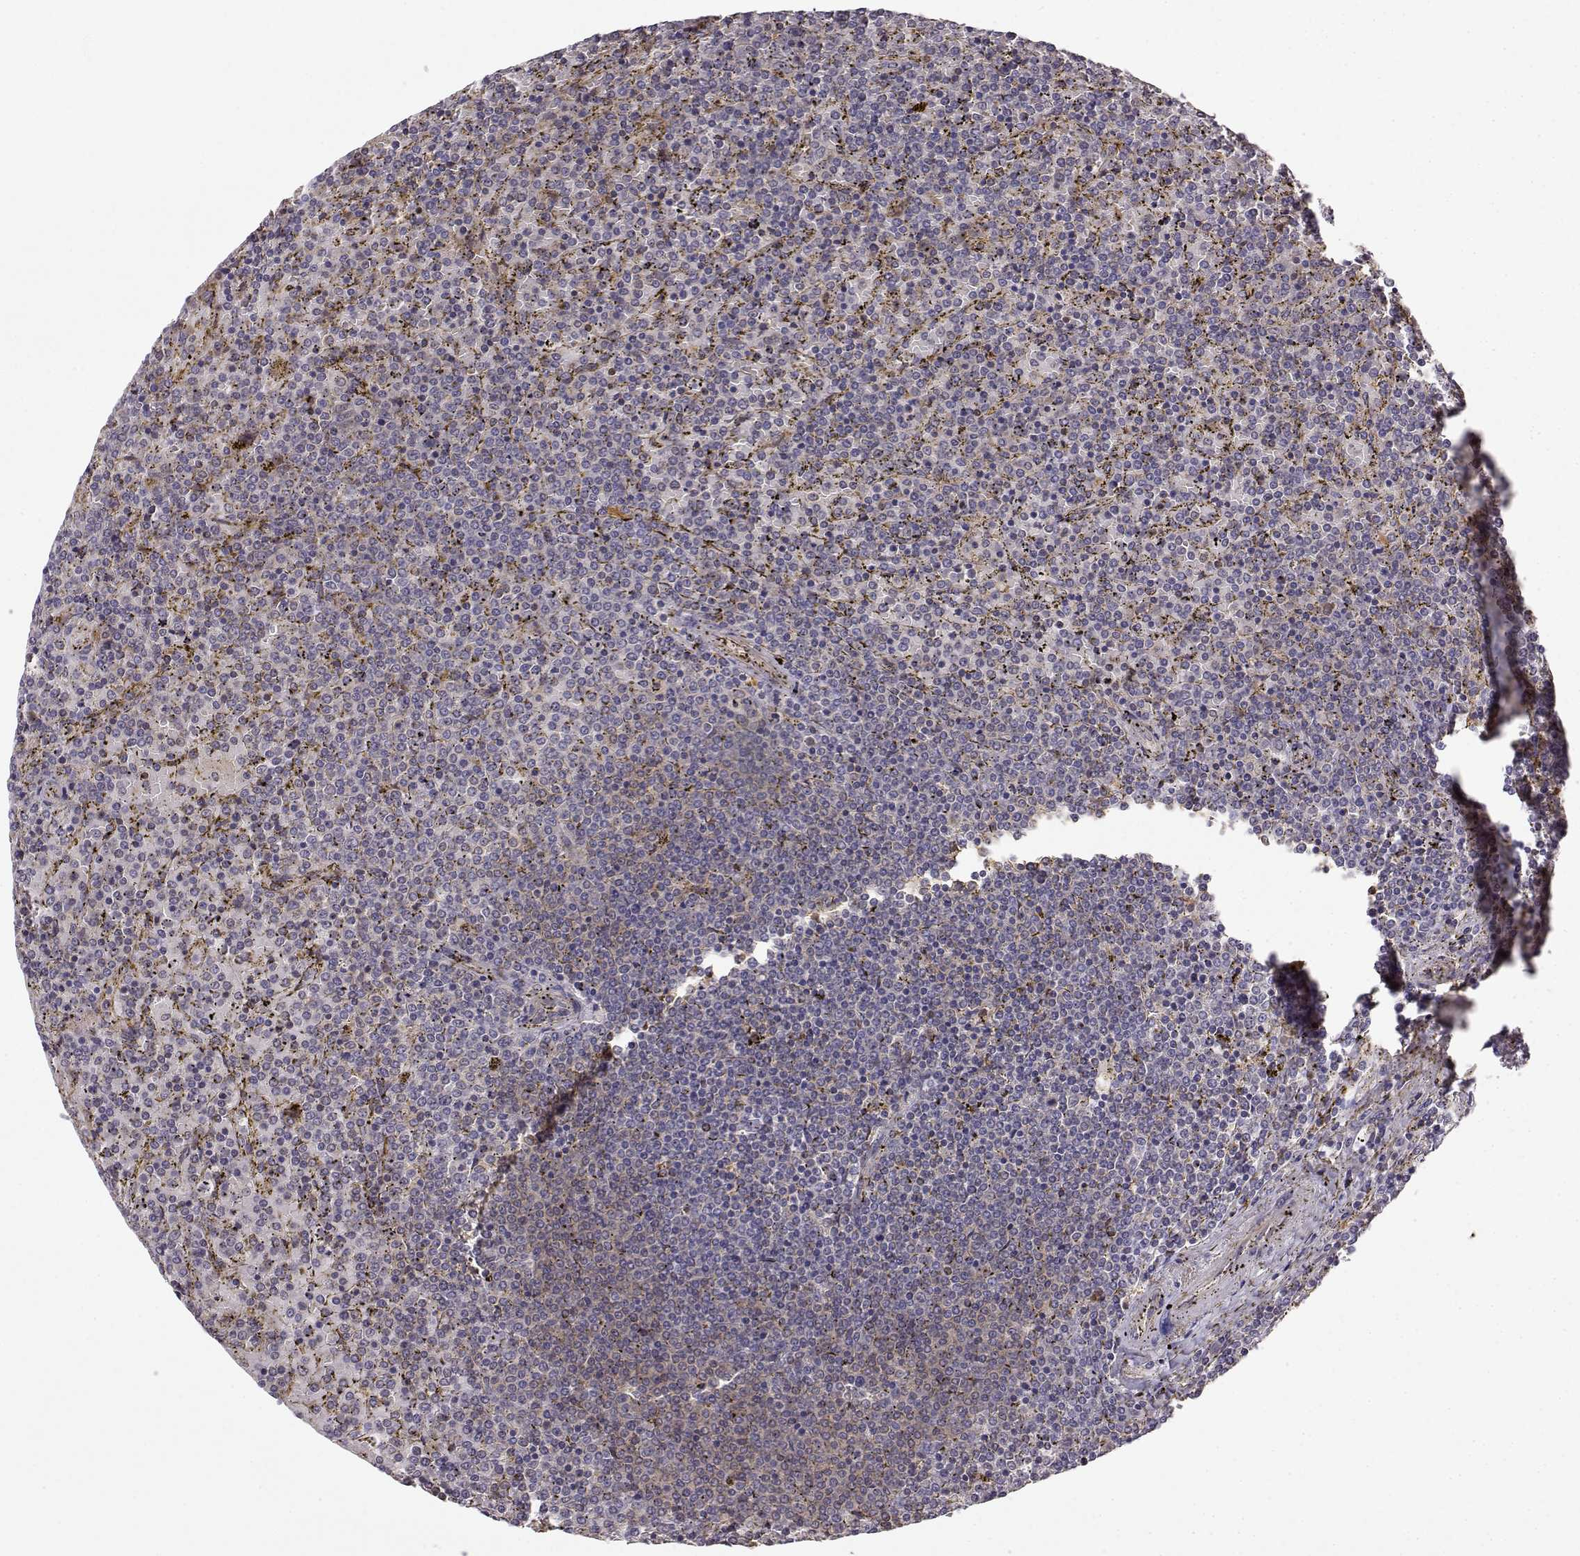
{"staining": {"intensity": "negative", "quantity": "none", "location": "none"}, "tissue": "lymphoma", "cell_type": "Tumor cells", "image_type": "cancer", "snomed": [{"axis": "morphology", "description": "Malignant lymphoma, non-Hodgkin's type, Low grade"}, {"axis": "topography", "description": "Spleen"}], "caption": "High power microscopy photomicrograph of an immunohistochemistry photomicrograph of low-grade malignant lymphoma, non-Hodgkin's type, revealing no significant positivity in tumor cells.", "gene": "CRIM1", "patient": {"sex": "female", "age": 77}}